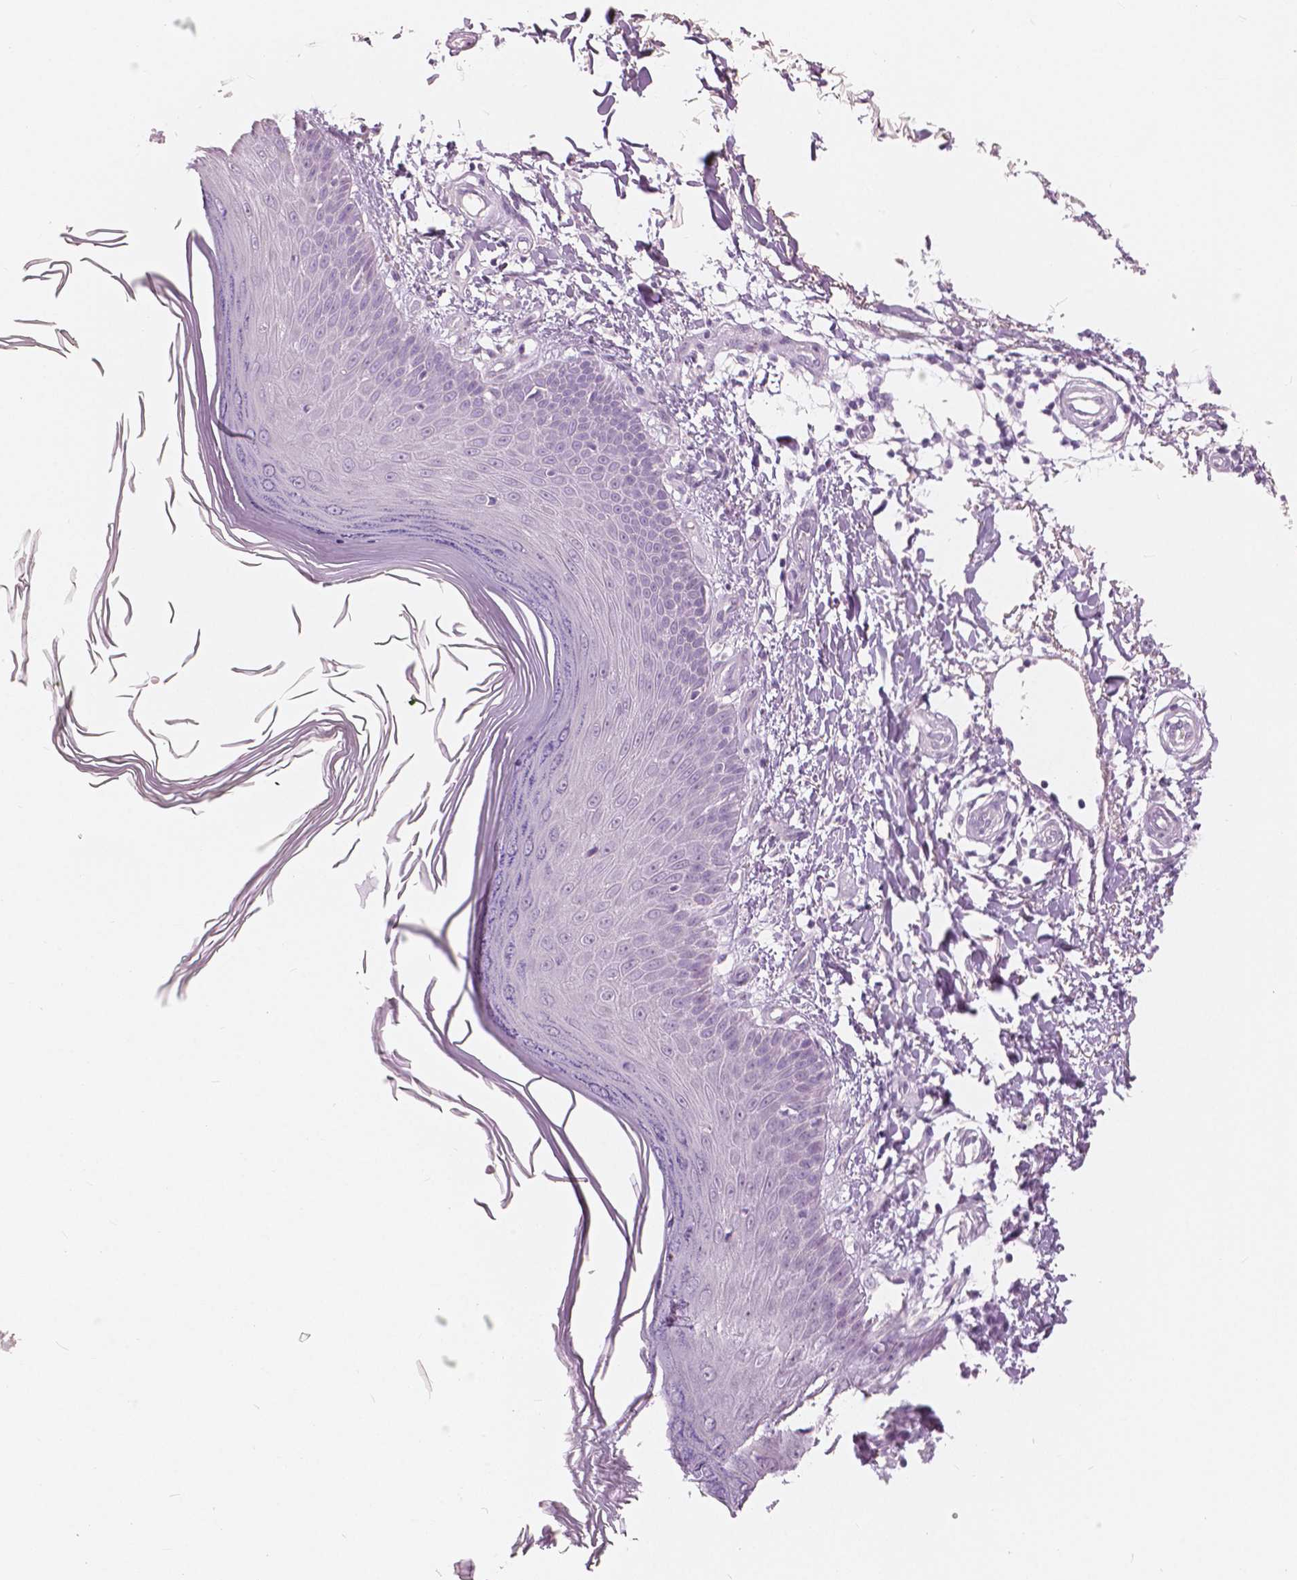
{"staining": {"intensity": "negative", "quantity": "none", "location": "none"}, "tissue": "skin", "cell_type": "Fibroblasts", "image_type": "normal", "snomed": [{"axis": "morphology", "description": "Normal tissue, NOS"}, {"axis": "topography", "description": "Skin"}], "caption": "Fibroblasts show no significant protein staining in normal skin. (DAB immunohistochemistry with hematoxylin counter stain).", "gene": "A4GNT", "patient": {"sex": "female", "age": 62}}